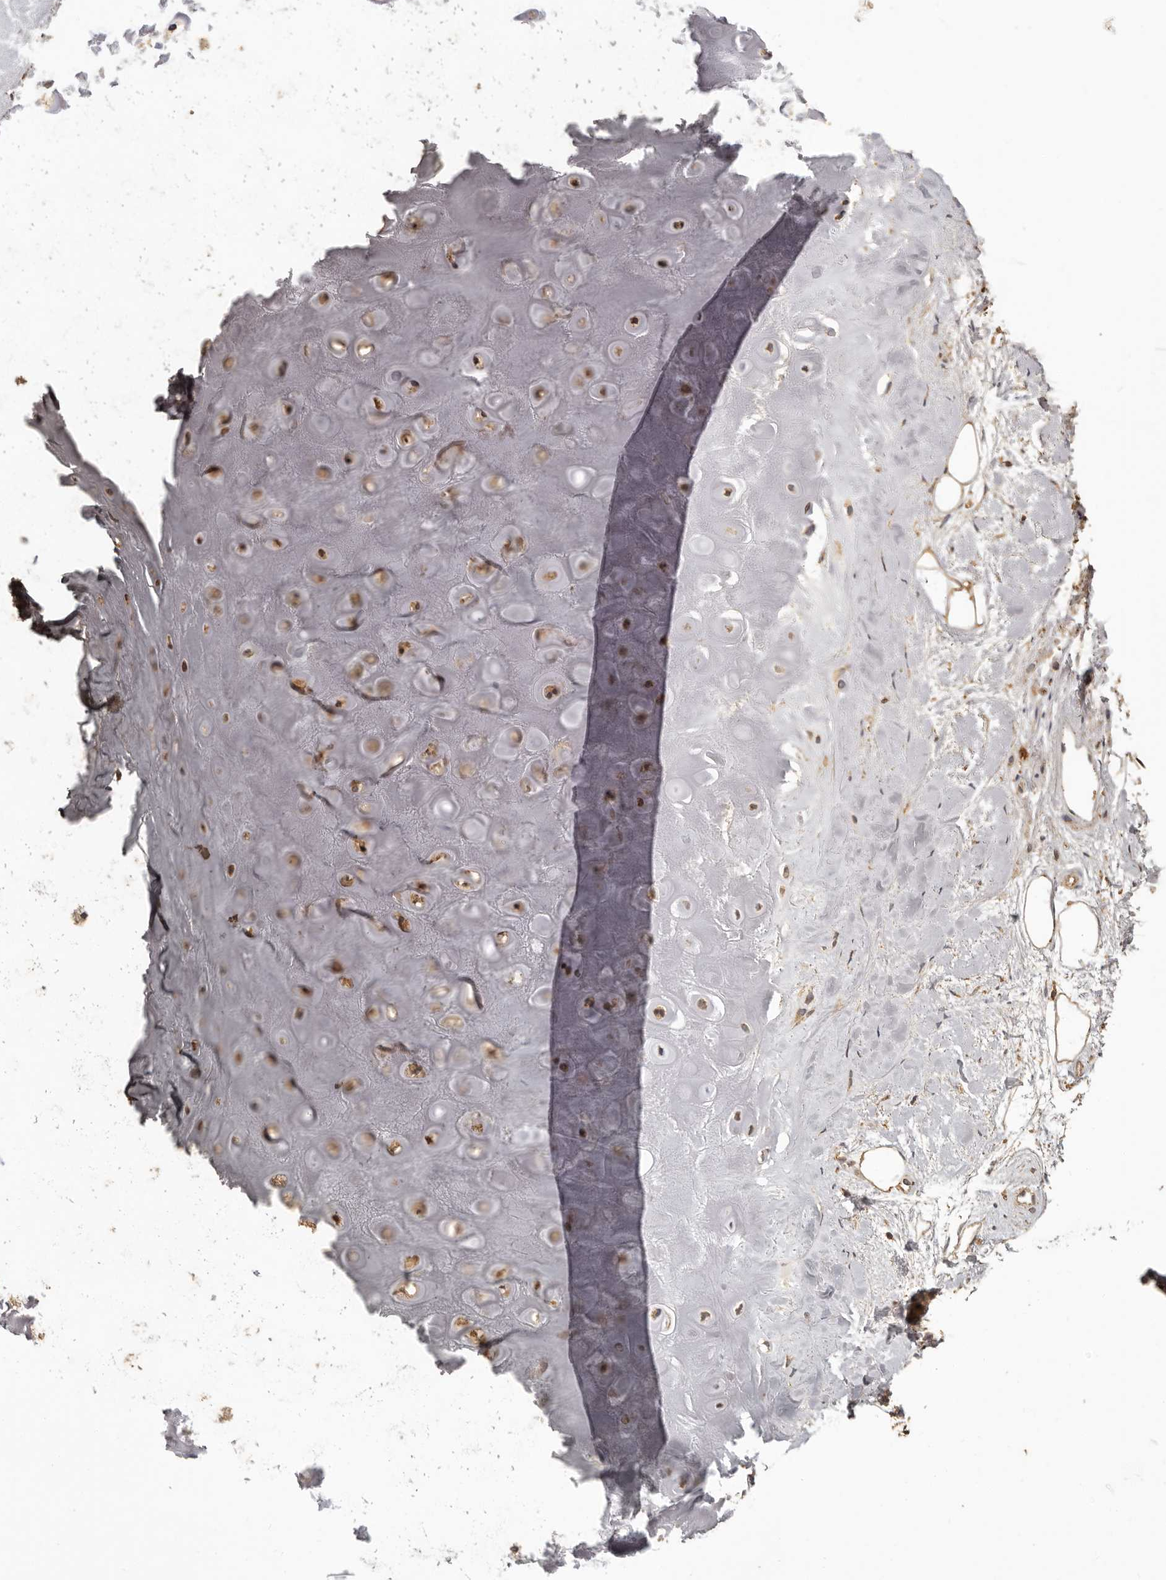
{"staining": {"intensity": "moderate", "quantity": ">75%", "location": "cytoplasmic/membranous"}, "tissue": "adipose tissue", "cell_type": "Adipocytes", "image_type": "normal", "snomed": [{"axis": "morphology", "description": "Normal tissue, NOS"}, {"axis": "morphology", "description": "Basal cell carcinoma"}, {"axis": "topography", "description": "Skin"}], "caption": "The image displays staining of unremarkable adipose tissue, revealing moderate cytoplasmic/membranous protein expression (brown color) within adipocytes.", "gene": "MGAT5", "patient": {"sex": "female", "age": 89}}